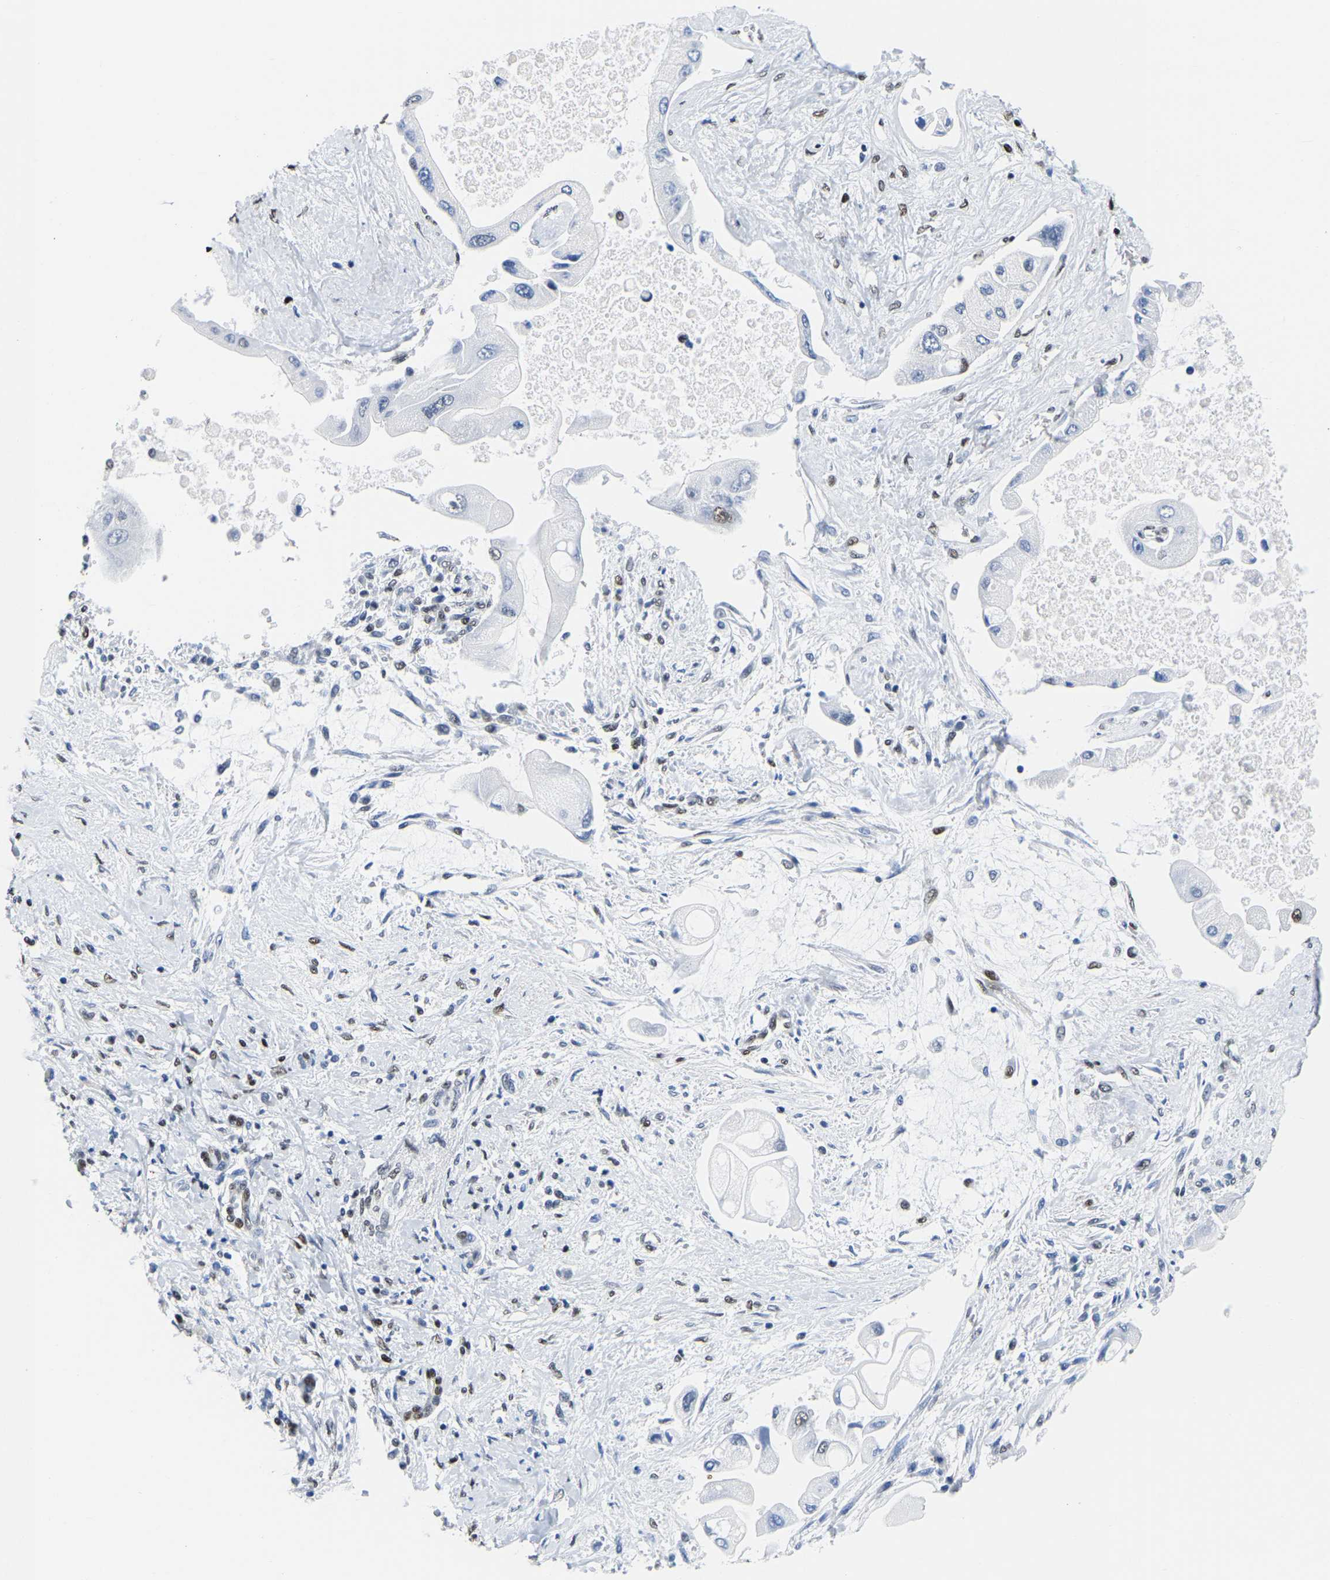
{"staining": {"intensity": "weak", "quantity": "<25%", "location": "nuclear"}, "tissue": "liver cancer", "cell_type": "Tumor cells", "image_type": "cancer", "snomed": [{"axis": "morphology", "description": "Cholangiocarcinoma"}, {"axis": "topography", "description": "Liver"}], "caption": "Immunohistochemistry photomicrograph of neoplastic tissue: cholangiocarcinoma (liver) stained with DAB (3,3'-diaminobenzidine) displays no significant protein positivity in tumor cells.", "gene": "UBA1", "patient": {"sex": "male", "age": 50}}